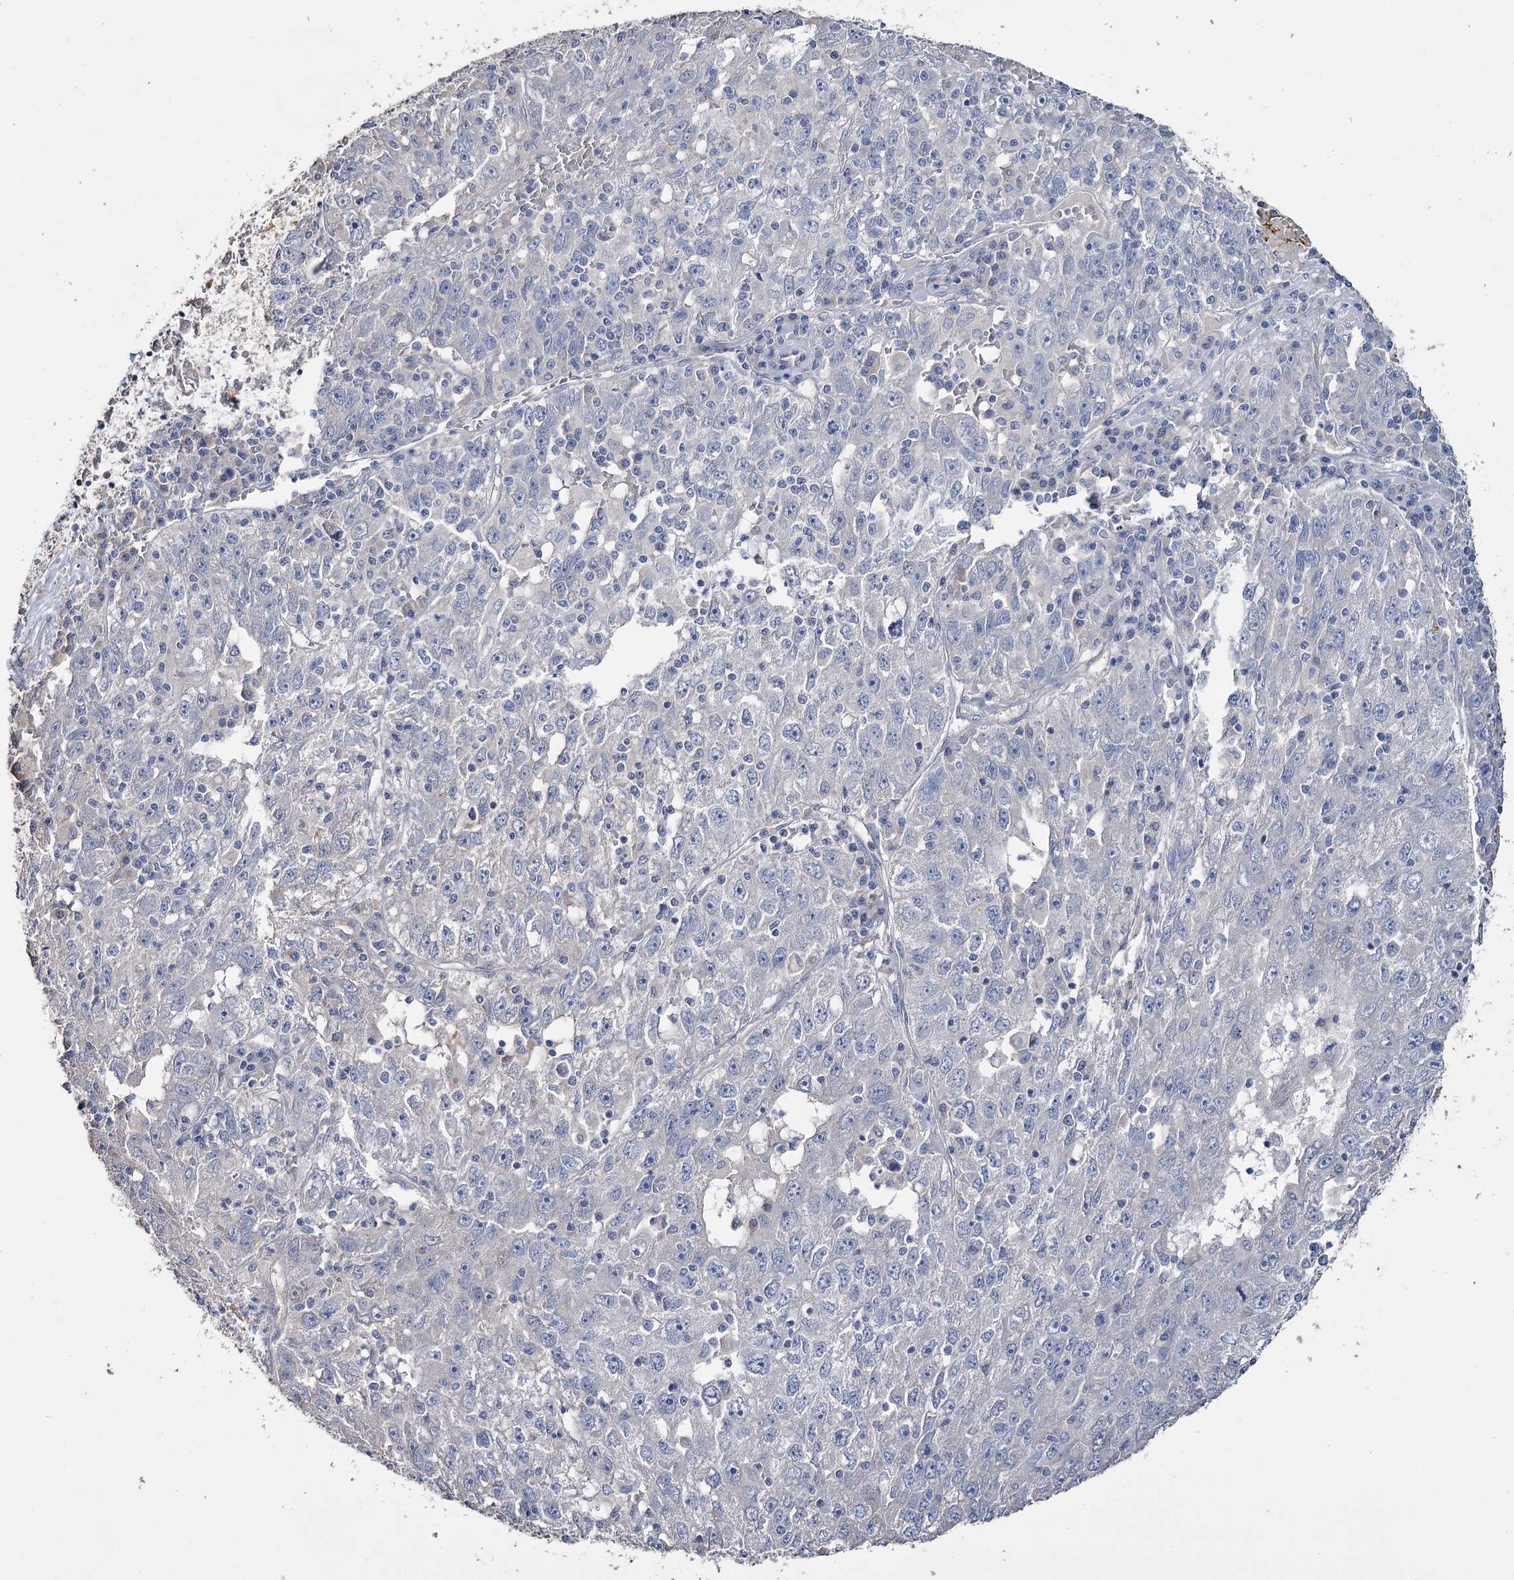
{"staining": {"intensity": "negative", "quantity": "none", "location": "none"}, "tissue": "liver cancer", "cell_type": "Tumor cells", "image_type": "cancer", "snomed": [{"axis": "morphology", "description": "Carcinoma, Hepatocellular, NOS"}, {"axis": "topography", "description": "Liver"}], "caption": "The micrograph demonstrates no staining of tumor cells in liver cancer.", "gene": "EPB41L5", "patient": {"sex": "male", "age": 49}}